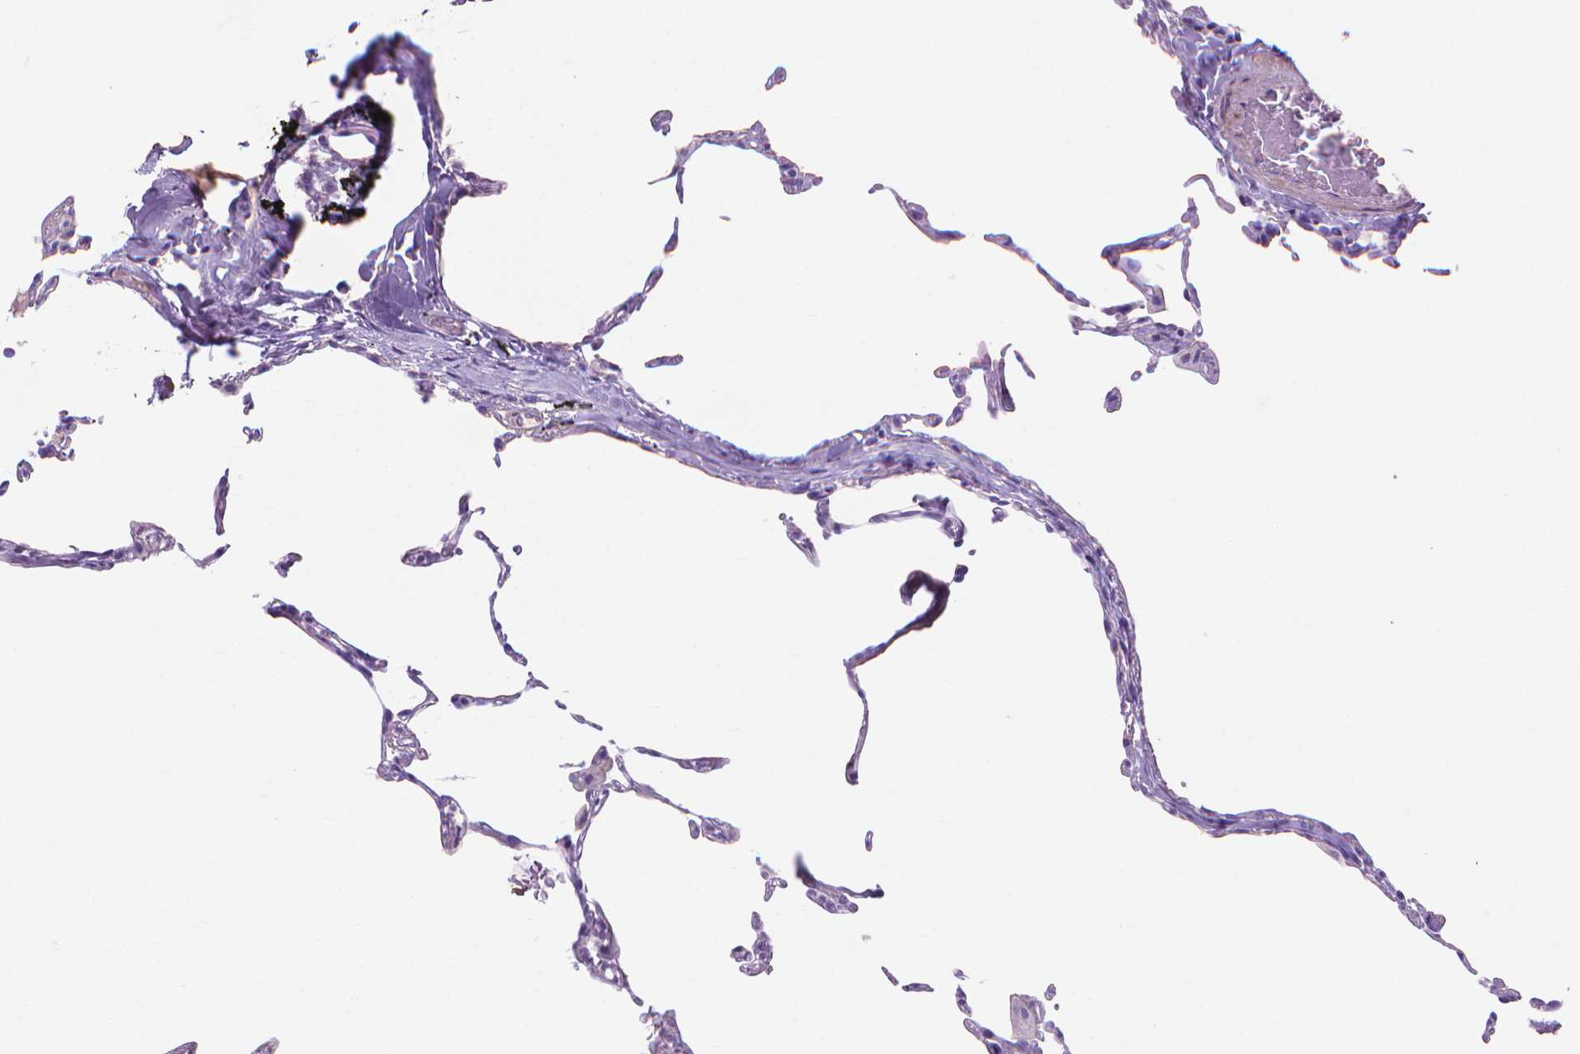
{"staining": {"intensity": "negative", "quantity": "none", "location": "none"}, "tissue": "lung", "cell_type": "Alveolar cells", "image_type": "normal", "snomed": [{"axis": "morphology", "description": "Normal tissue, NOS"}, {"axis": "topography", "description": "Lung"}], "caption": "A photomicrograph of lung stained for a protein demonstrates no brown staining in alveolar cells.", "gene": "MBLAC1", "patient": {"sex": "female", "age": 57}}